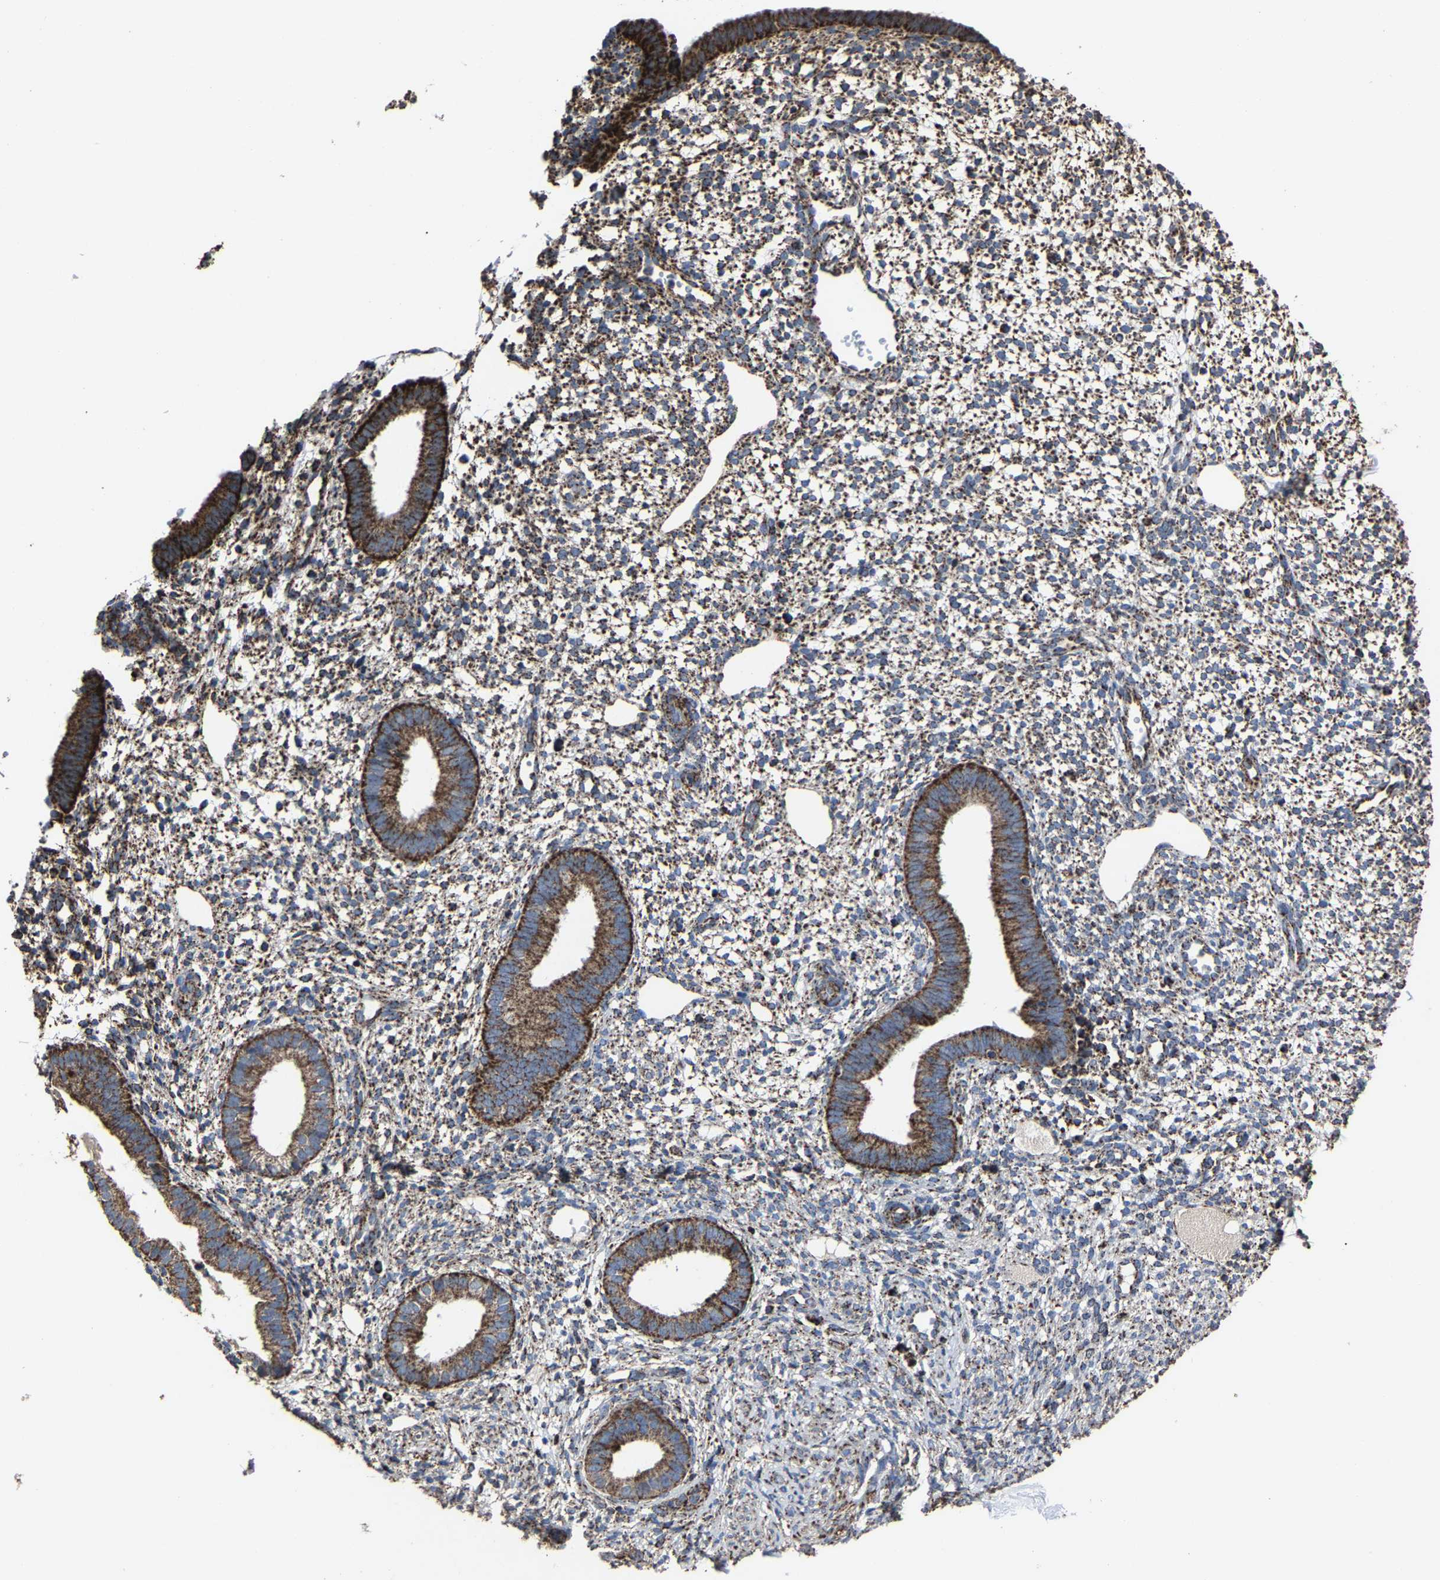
{"staining": {"intensity": "moderate", "quantity": ">75%", "location": "cytoplasmic/membranous"}, "tissue": "endometrium", "cell_type": "Cells in endometrial stroma", "image_type": "normal", "snomed": [{"axis": "morphology", "description": "Normal tissue, NOS"}, {"axis": "topography", "description": "Endometrium"}], "caption": "A photomicrograph of human endometrium stained for a protein shows moderate cytoplasmic/membranous brown staining in cells in endometrial stroma.", "gene": "NDUFV3", "patient": {"sex": "female", "age": 46}}